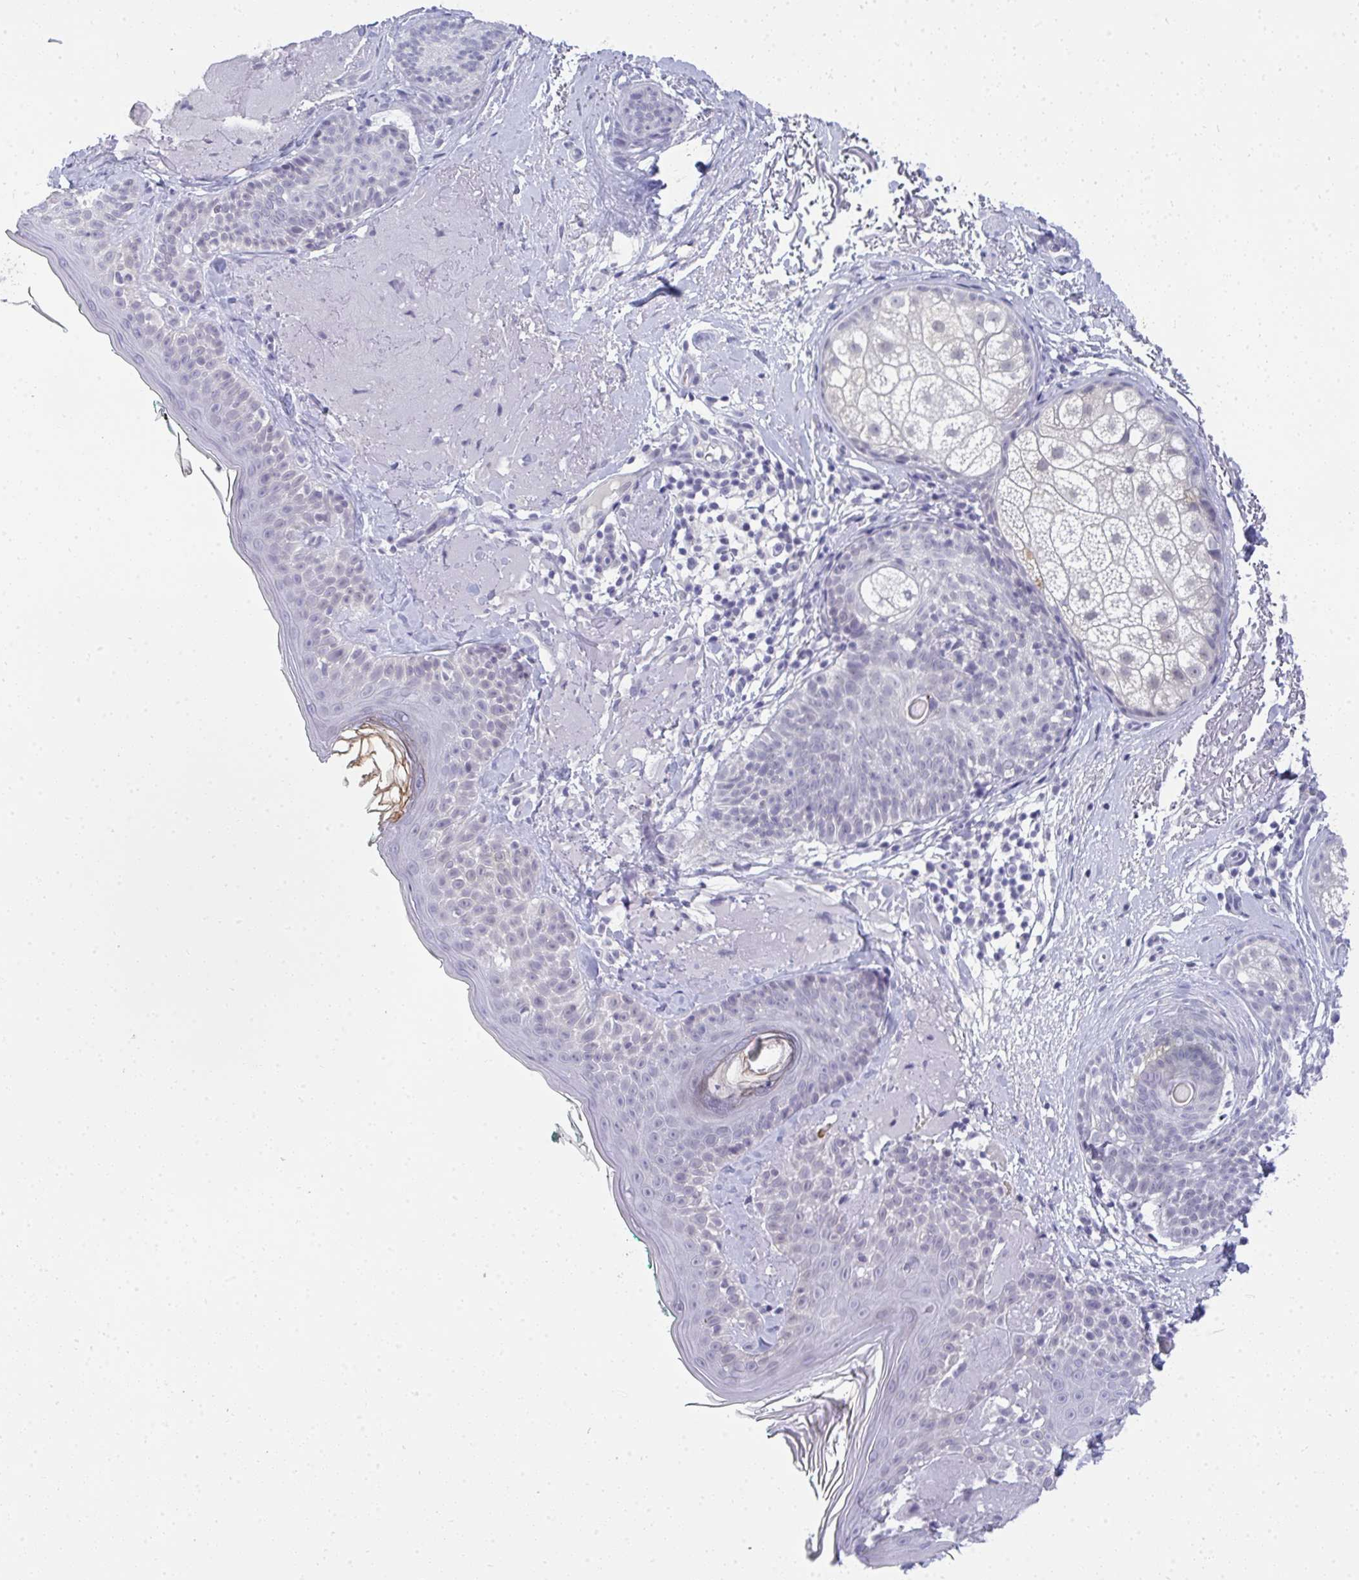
{"staining": {"intensity": "negative", "quantity": "none", "location": "none"}, "tissue": "skin", "cell_type": "Fibroblasts", "image_type": "normal", "snomed": [{"axis": "morphology", "description": "Normal tissue, NOS"}, {"axis": "topography", "description": "Skin"}], "caption": "The photomicrograph displays no staining of fibroblasts in benign skin.", "gene": "TMEM82", "patient": {"sex": "male", "age": 73}}